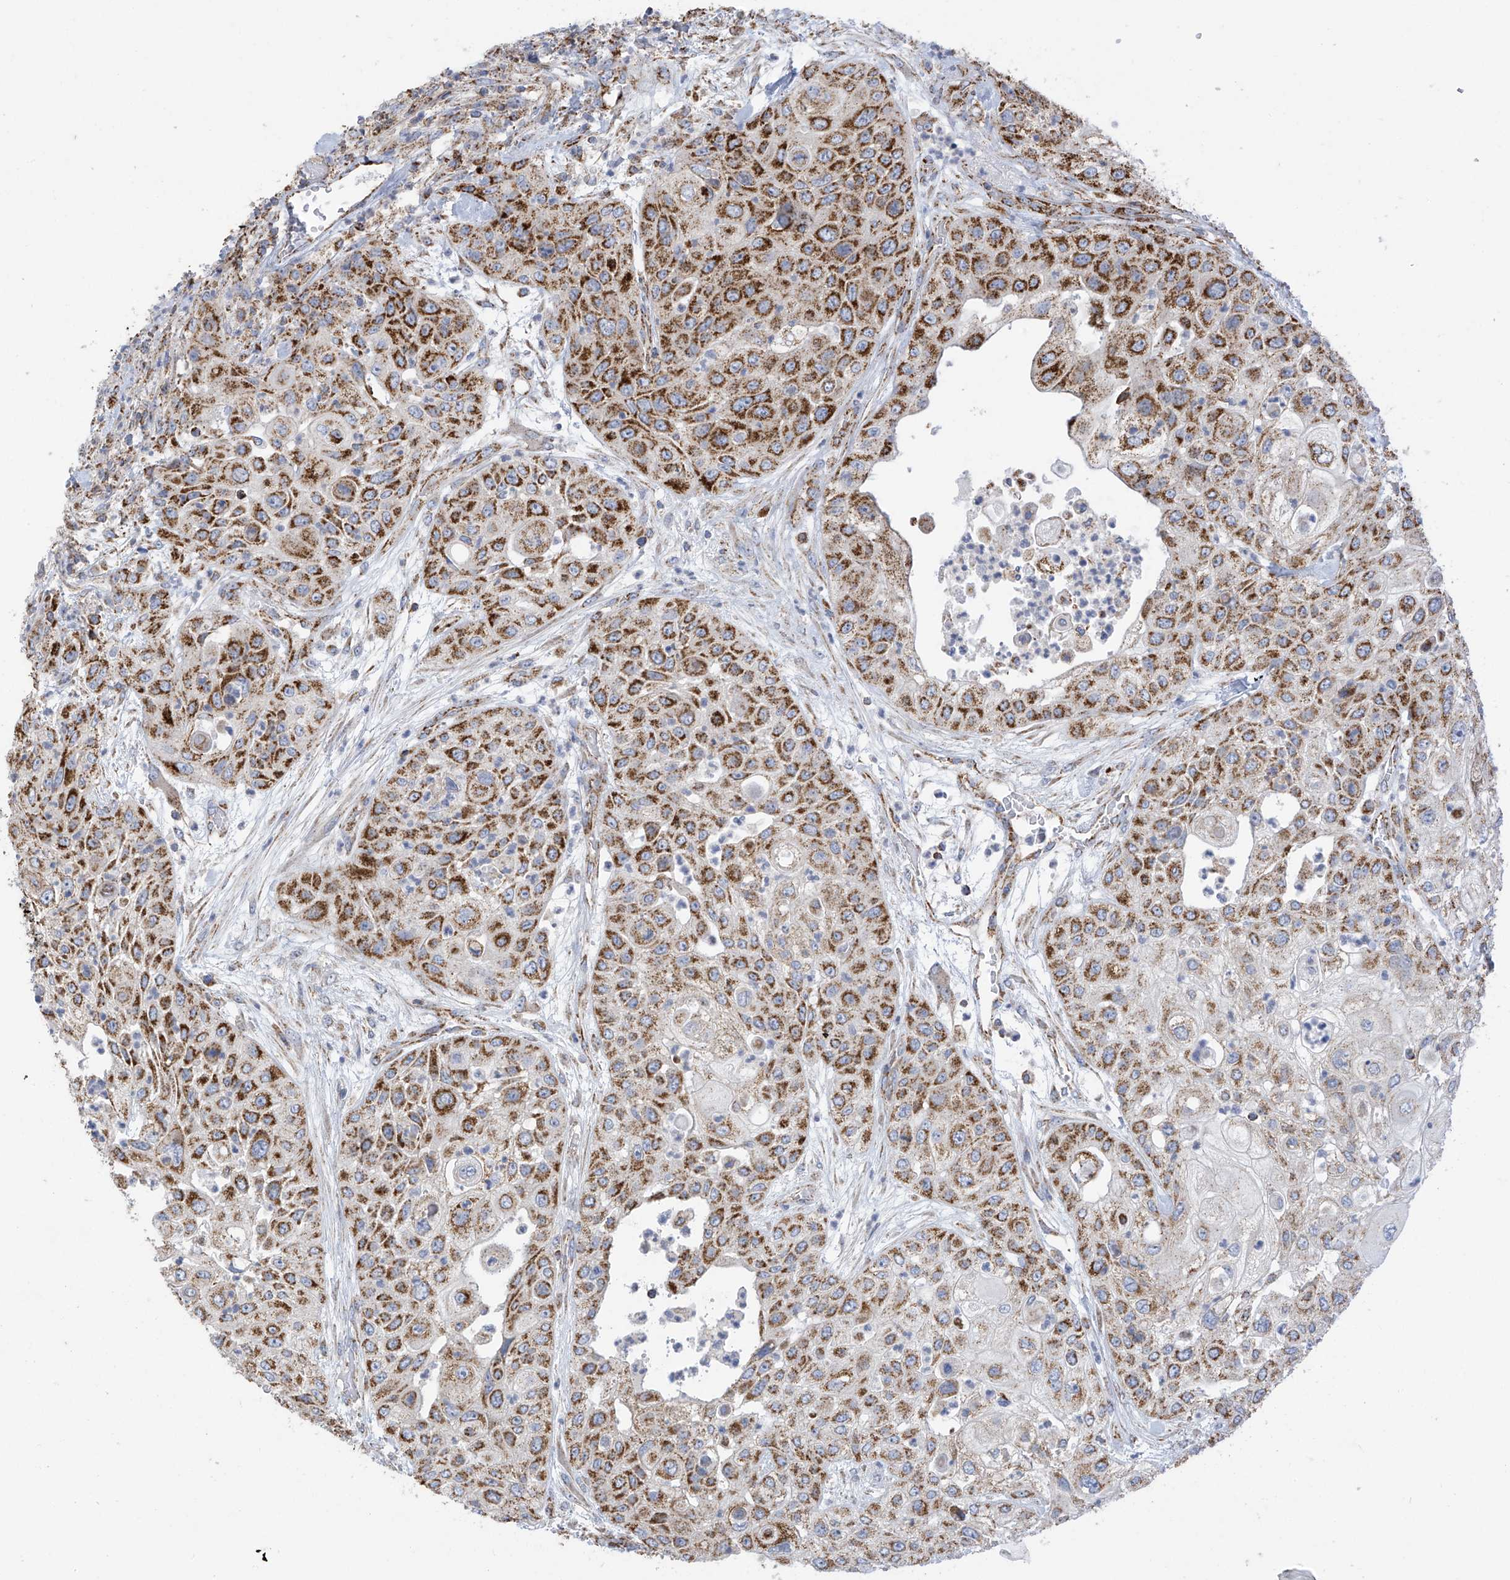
{"staining": {"intensity": "strong", "quantity": ">75%", "location": "cytoplasmic/membranous"}, "tissue": "urothelial cancer", "cell_type": "Tumor cells", "image_type": "cancer", "snomed": [{"axis": "morphology", "description": "Urothelial carcinoma, High grade"}, {"axis": "topography", "description": "Urinary bladder"}], "caption": "Protein staining by immunohistochemistry demonstrates strong cytoplasmic/membranous positivity in approximately >75% of tumor cells in urothelial cancer.", "gene": "PNPT1", "patient": {"sex": "female", "age": 79}}